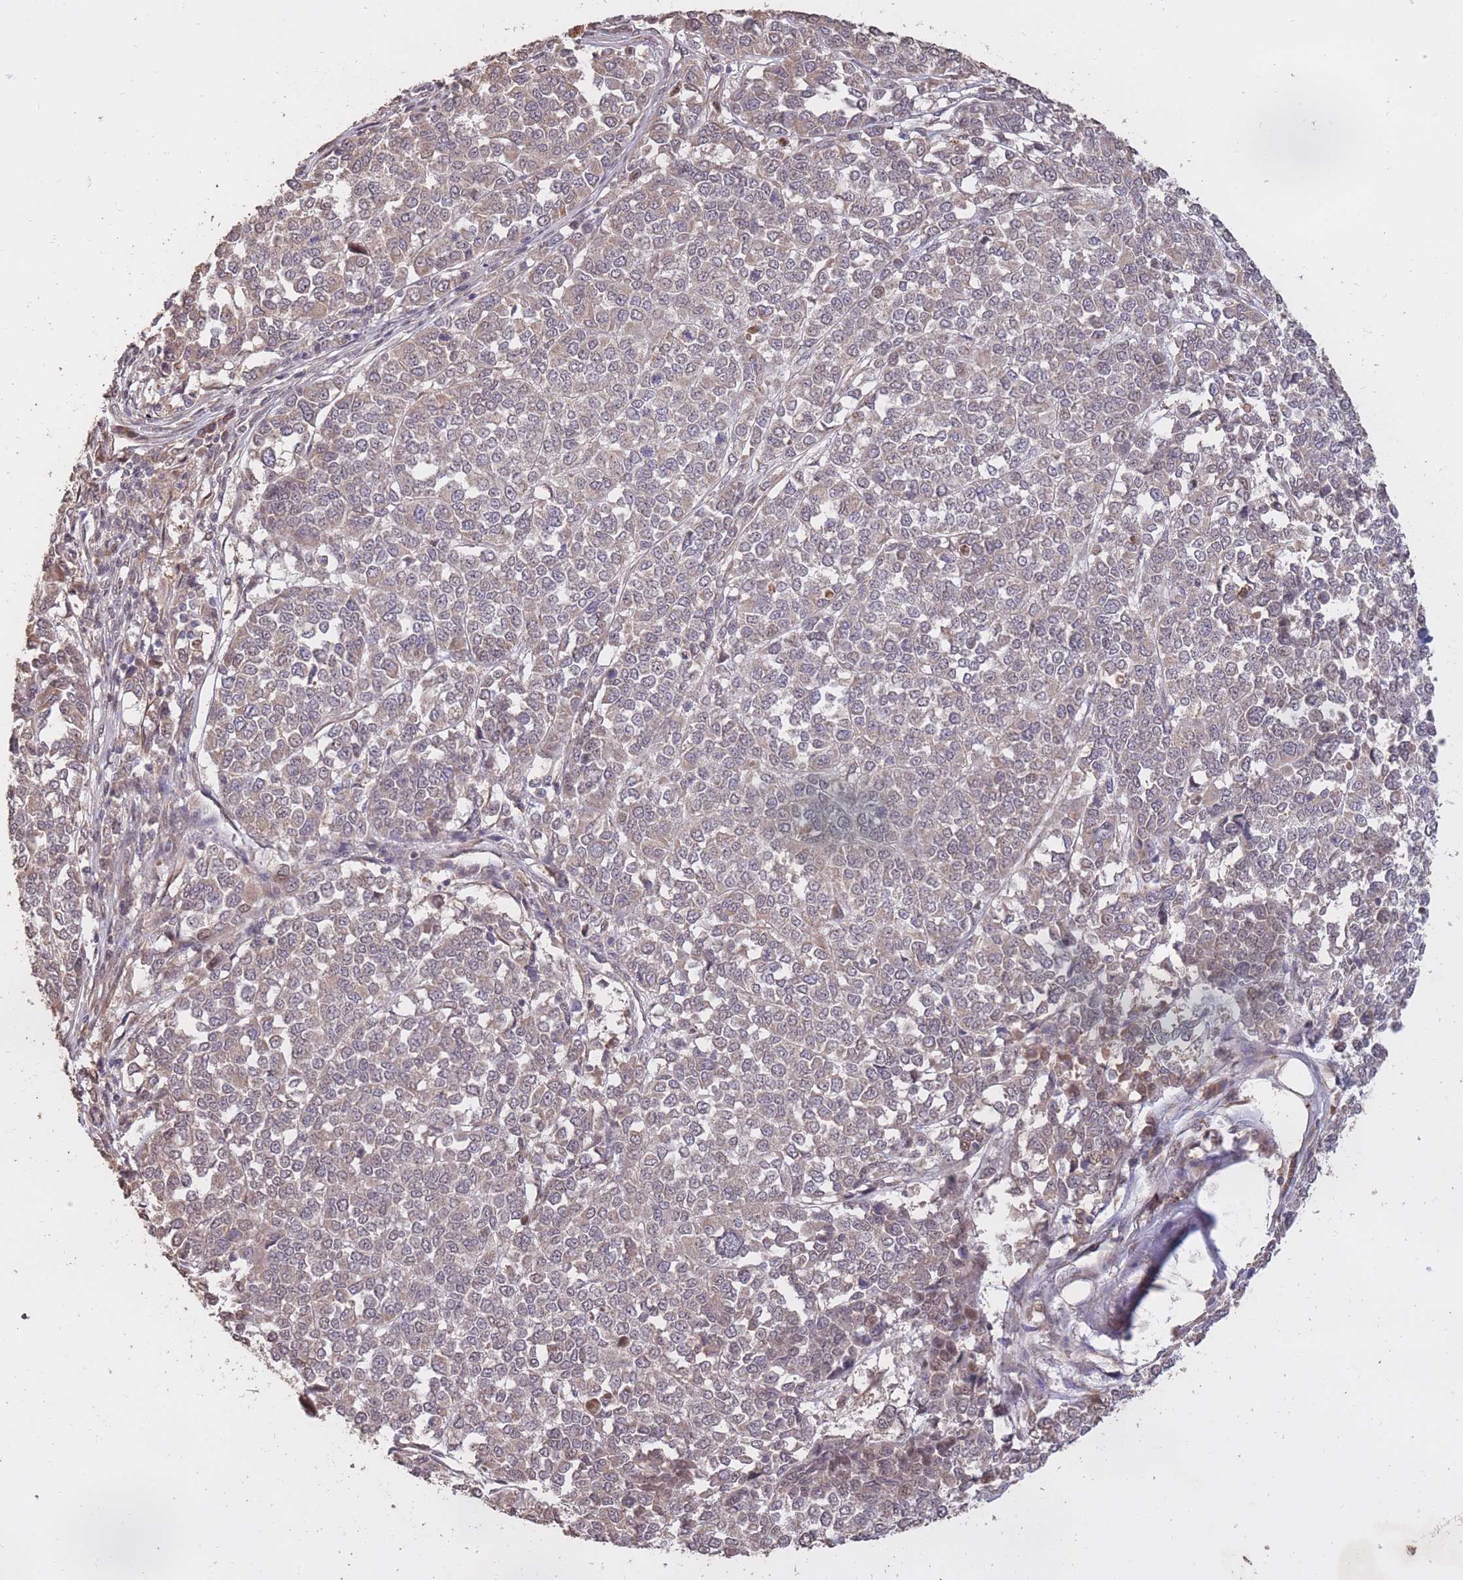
{"staining": {"intensity": "moderate", "quantity": "<25%", "location": "cytoplasmic/membranous,nuclear"}, "tissue": "melanoma", "cell_type": "Tumor cells", "image_type": "cancer", "snomed": [{"axis": "morphology", "description": "Malignant melanoma, Metastatic site"}, {"axis": "topography", "description": "Lymph node"}], "caption": "DAB immunohistochemical staining of human malignant melanoma (metastatic site) demonstrates moderate cytoplasmic/membranous and nuclear protein expression in approximately <25% of tumor cells.", "gene": "RGS14", "patient": {"sex": "male", "age": 44}}